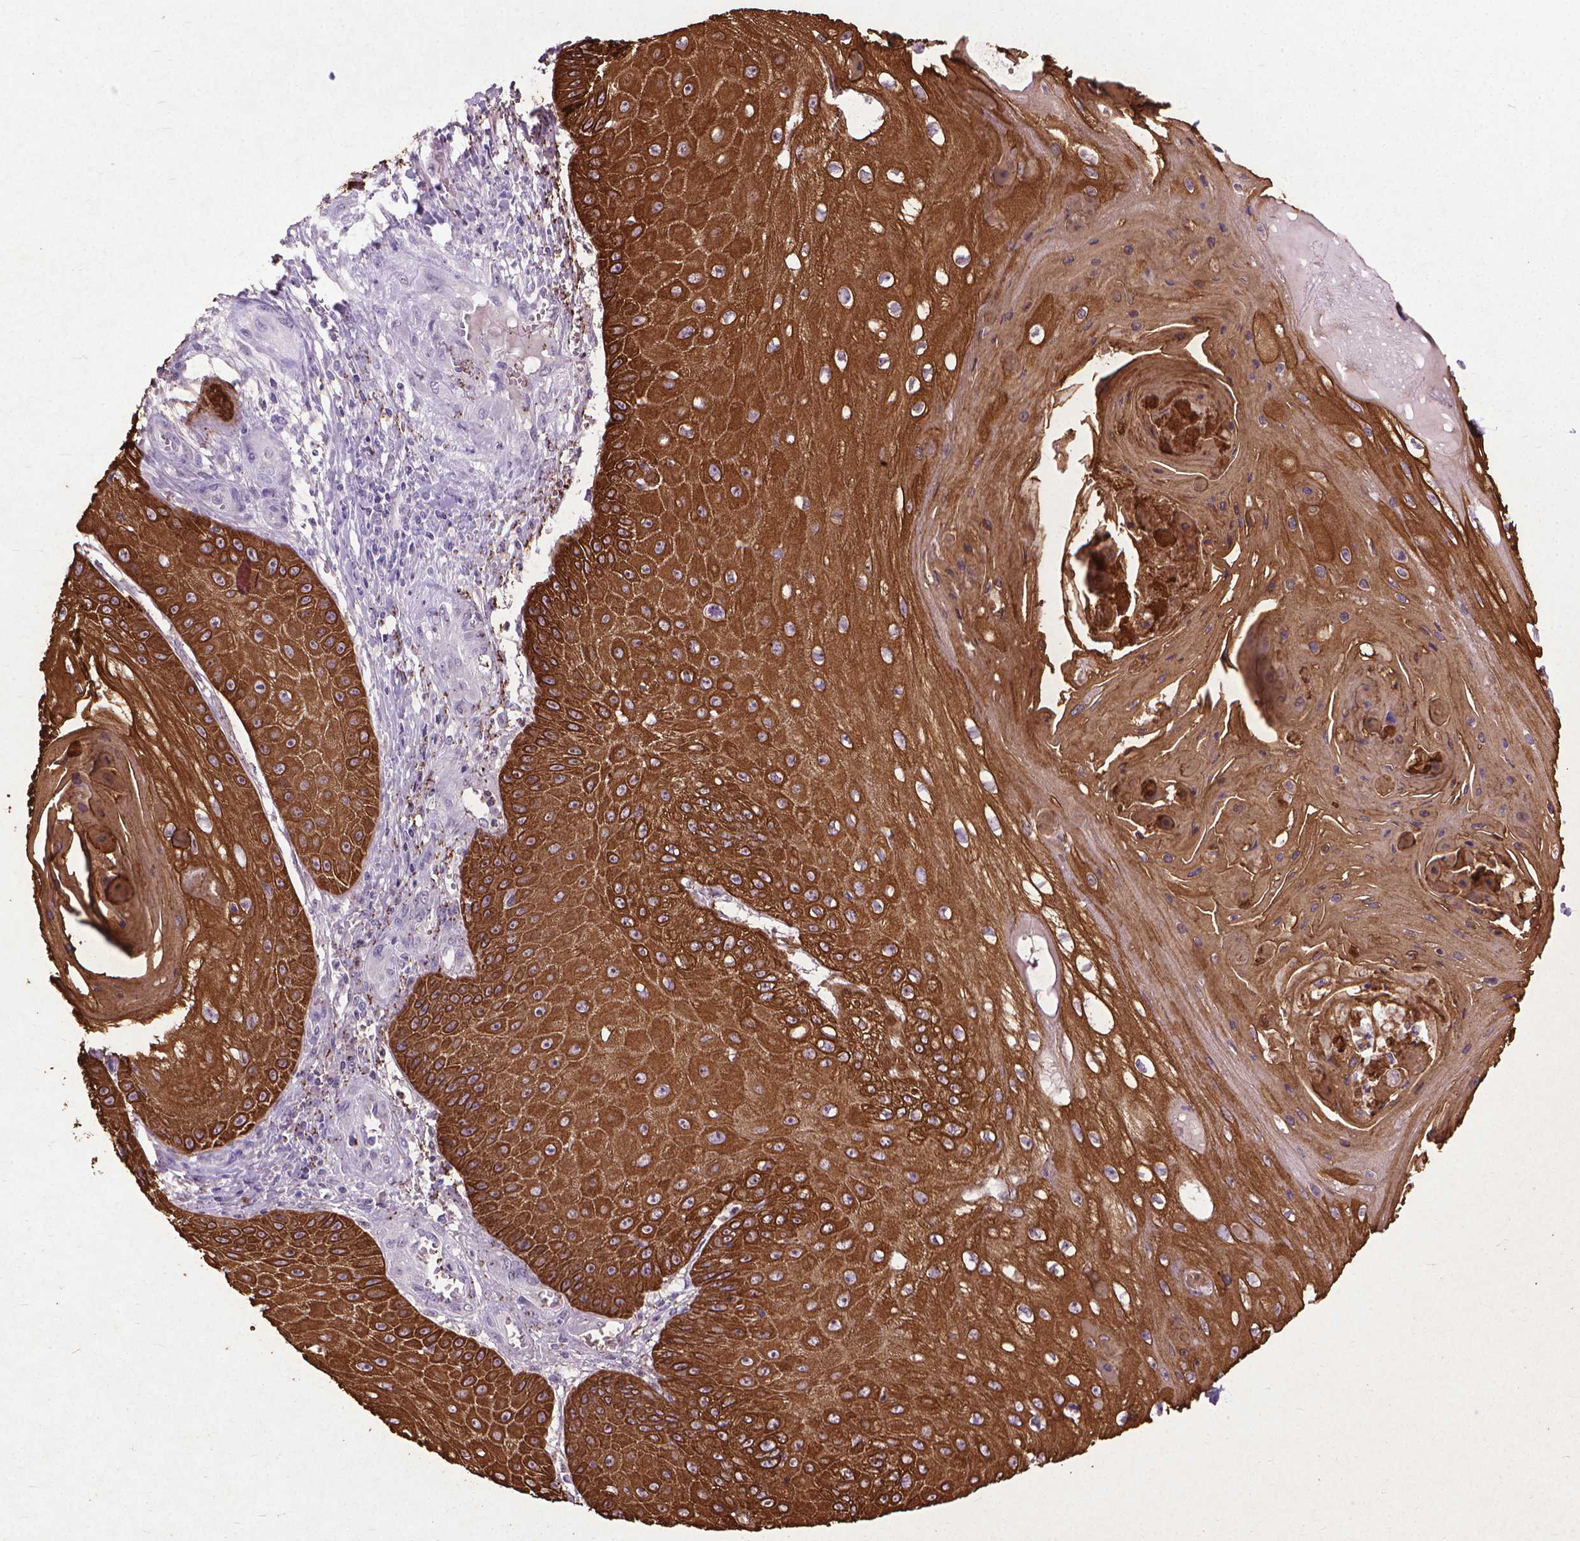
{"staining": {"intensity": "strong", "quantity": ">75%", "location": "cytoplasmic/membranous"}, "tissue": "skin cancer", "cell_type": "Tumor cells", "image_type": "cancer", "snomed": [{"axis": "morphology", "description": "Squamous cell carcinoma, NOS"}, {"axis": "topography", "description": "Skin"}], "caption": "Immunohistochemistry of squamous cell carcinoma (skin) reveals high levels of strong cytoplasmic/membranous positivity in about >75% of tumor cells. Ihc stains the protein in brown and the nuclei are stained blue.", "gene": "KRT5", "patient": {"sex": "male", "age": 70}}